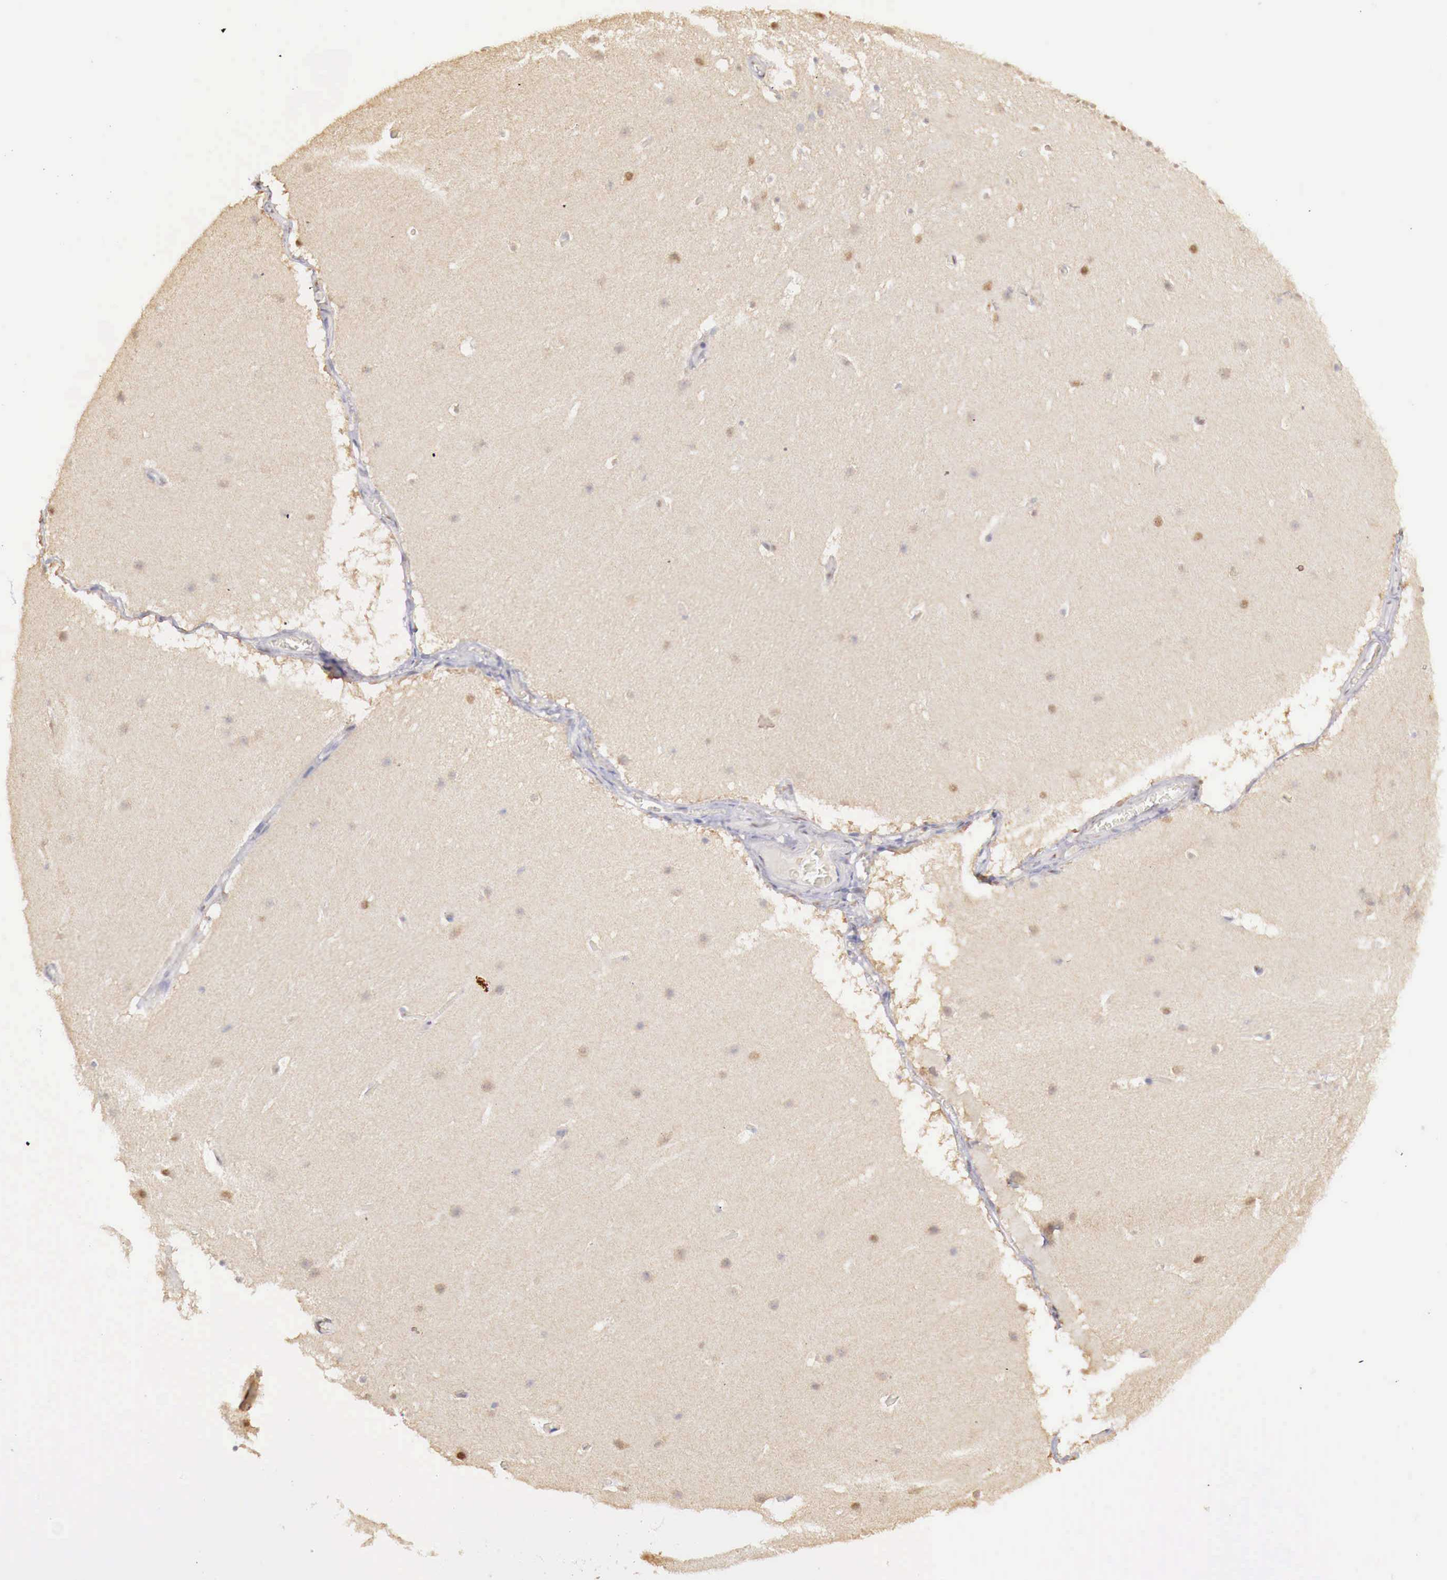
{"staining": {"intensity": "weak", "quantity": "25%-75%", "location": "nuclear"}, "tissue": "cerebellum", "cell_type": "Cells in granular layer", "image_type": "normal", "snomed": [{"axis": "morphology", "description": "Normal tissue, NOS"}, {"axis": "topography", "description": "Cerebellum"}], "caption": "Protein expression analysis of normal cerebellum exhibits weak nuclear expression in about 25%-75% of cells in granular layer. Nuclei are stained in blue.", "gene": "UBA1", "patient": {"sex": "male", "age": 45}}